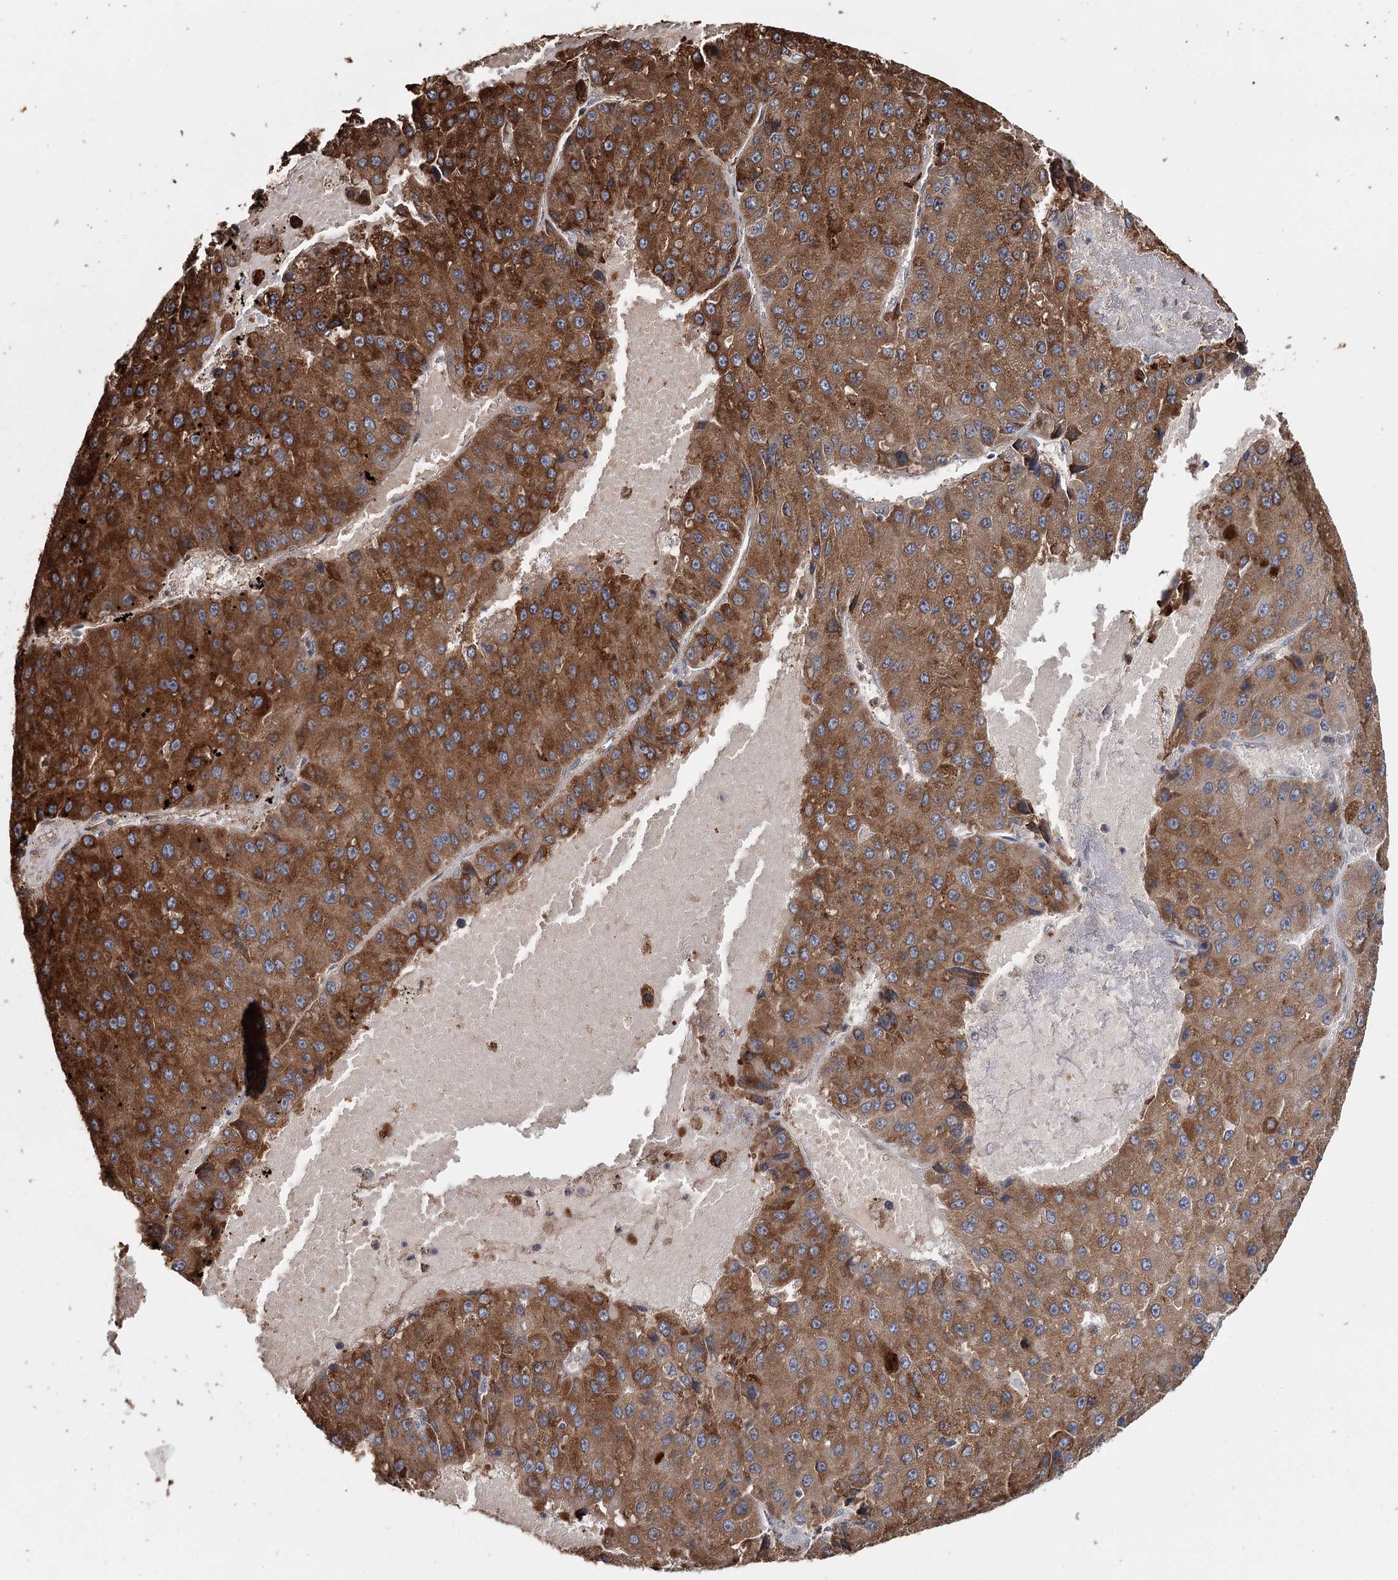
{"staining": {"intensity": "strong", "quantity": ">75%", "location": "cytoplasmic/membranous"}, "tissue": "liver cancer", "cell_type": "Tumor cells", "image_type": "cancer", "snomed": [{"axis": "morphology", "description": "Carcinoma, Hepatocellular, NOS"}, {"axis": "topography", "description": "Liver"}], "caption": "Immunohistochemistry (IHC) (DAB) staining of human liver cancer shows strong cytoplasmic/membranous protein positivity in about >75% of tumor cells.", "gene": "SYVN1", "patient": {"sex": "female", "age": 73}}